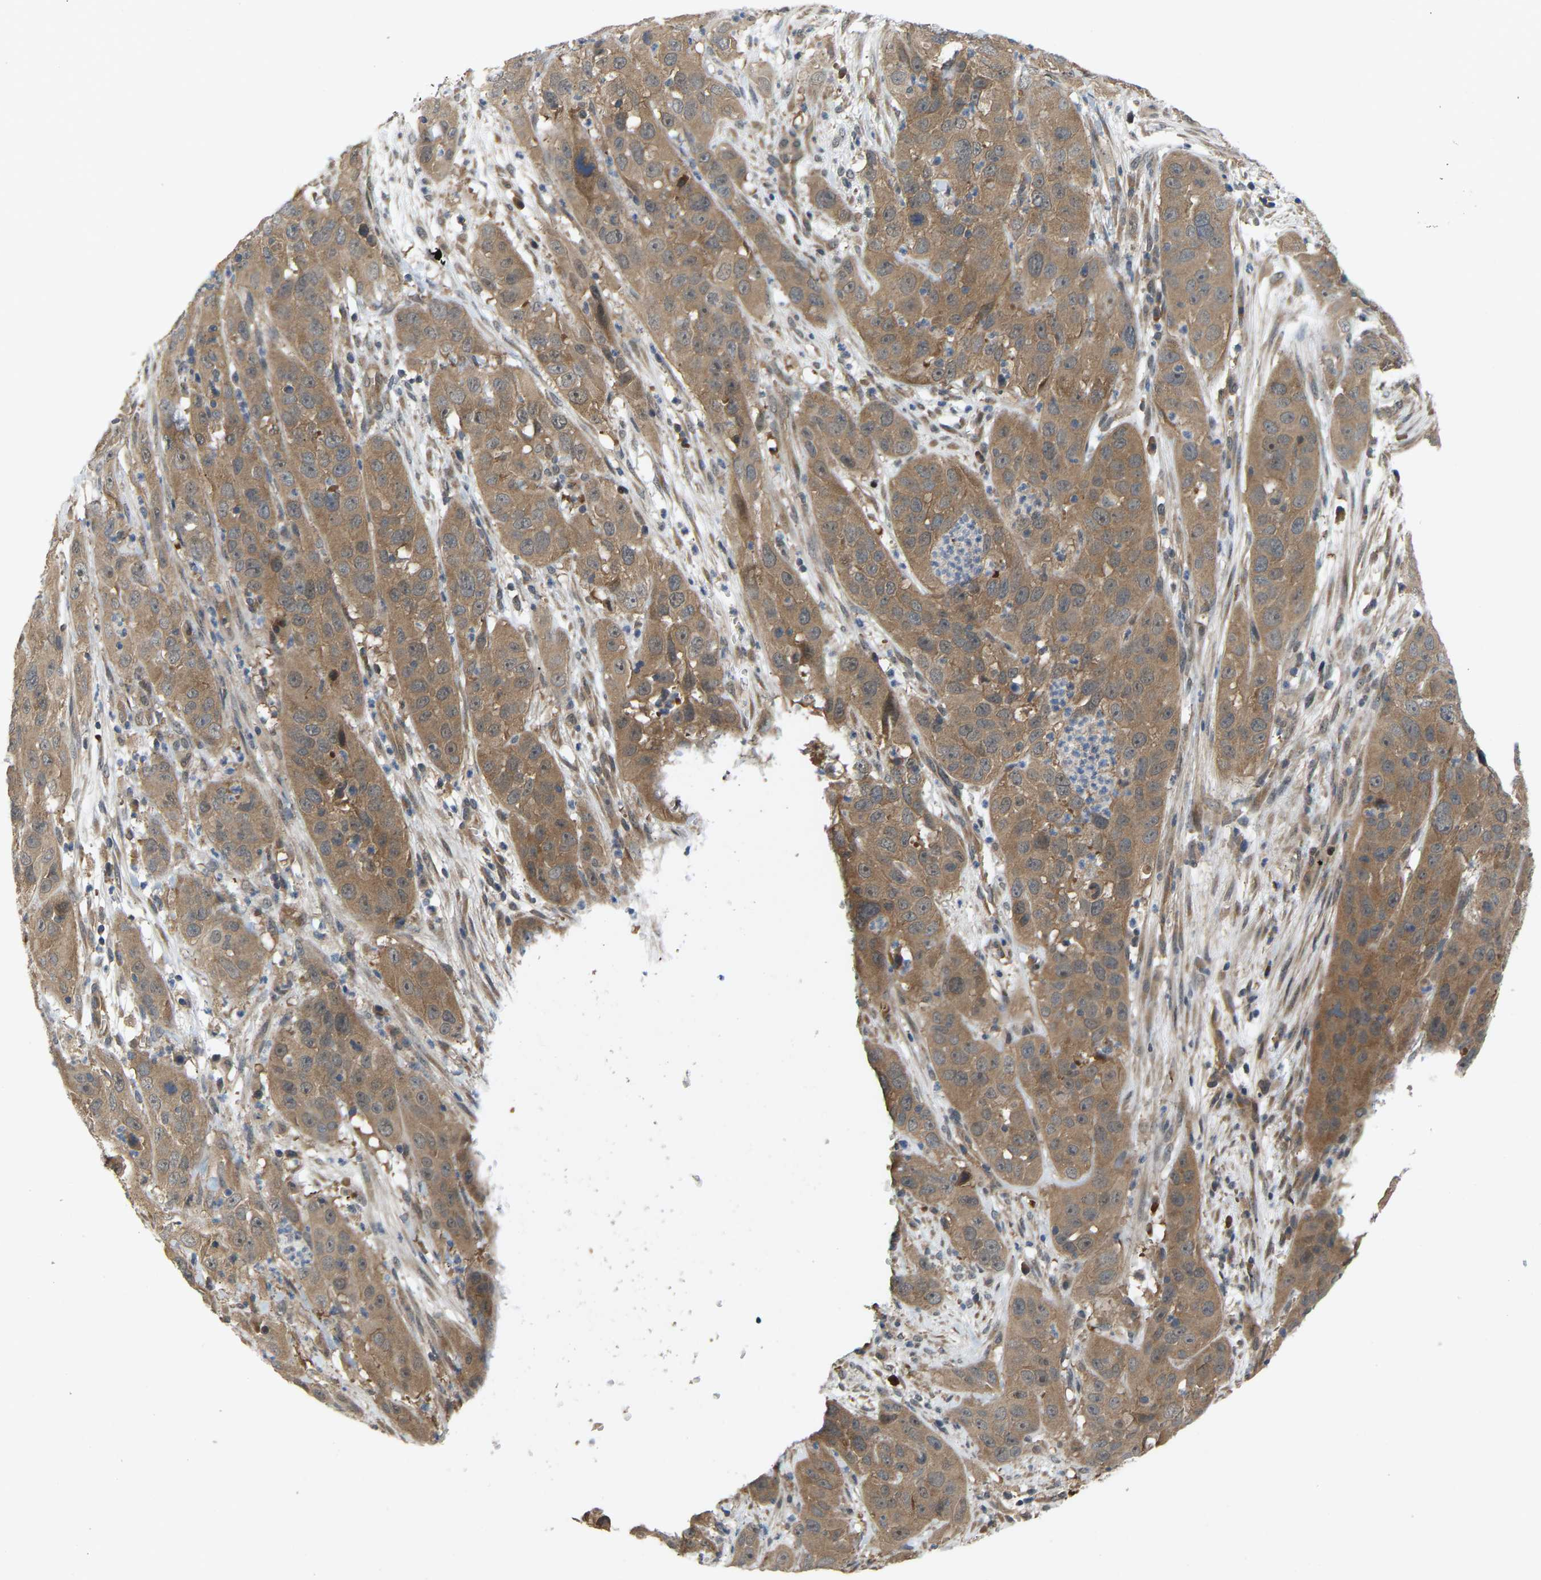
{"staining": {"intensity": "moderate", "quantity": ">75%", "location": "cytoplasmic/membranous"}, "tissue": "cervical cancer", "cell_type": "Tumor cells", "image_type": "cancer", "snomed": [{"axis": "morphology", "description": "Squamous cell carcinoma, NOS"}, {"axis": "topography", "description": "Cervix"}], "caption": "This histopathology image demonstrates immunohistochemistry (IHC) staining of human cervical cancer (squamous cell carcinoma), with medium moderate cytoplasmic/membranous staining in about >75% of tumor cells.", "gene": "CROT", "patient": {"sex": "female", "age": 32}}